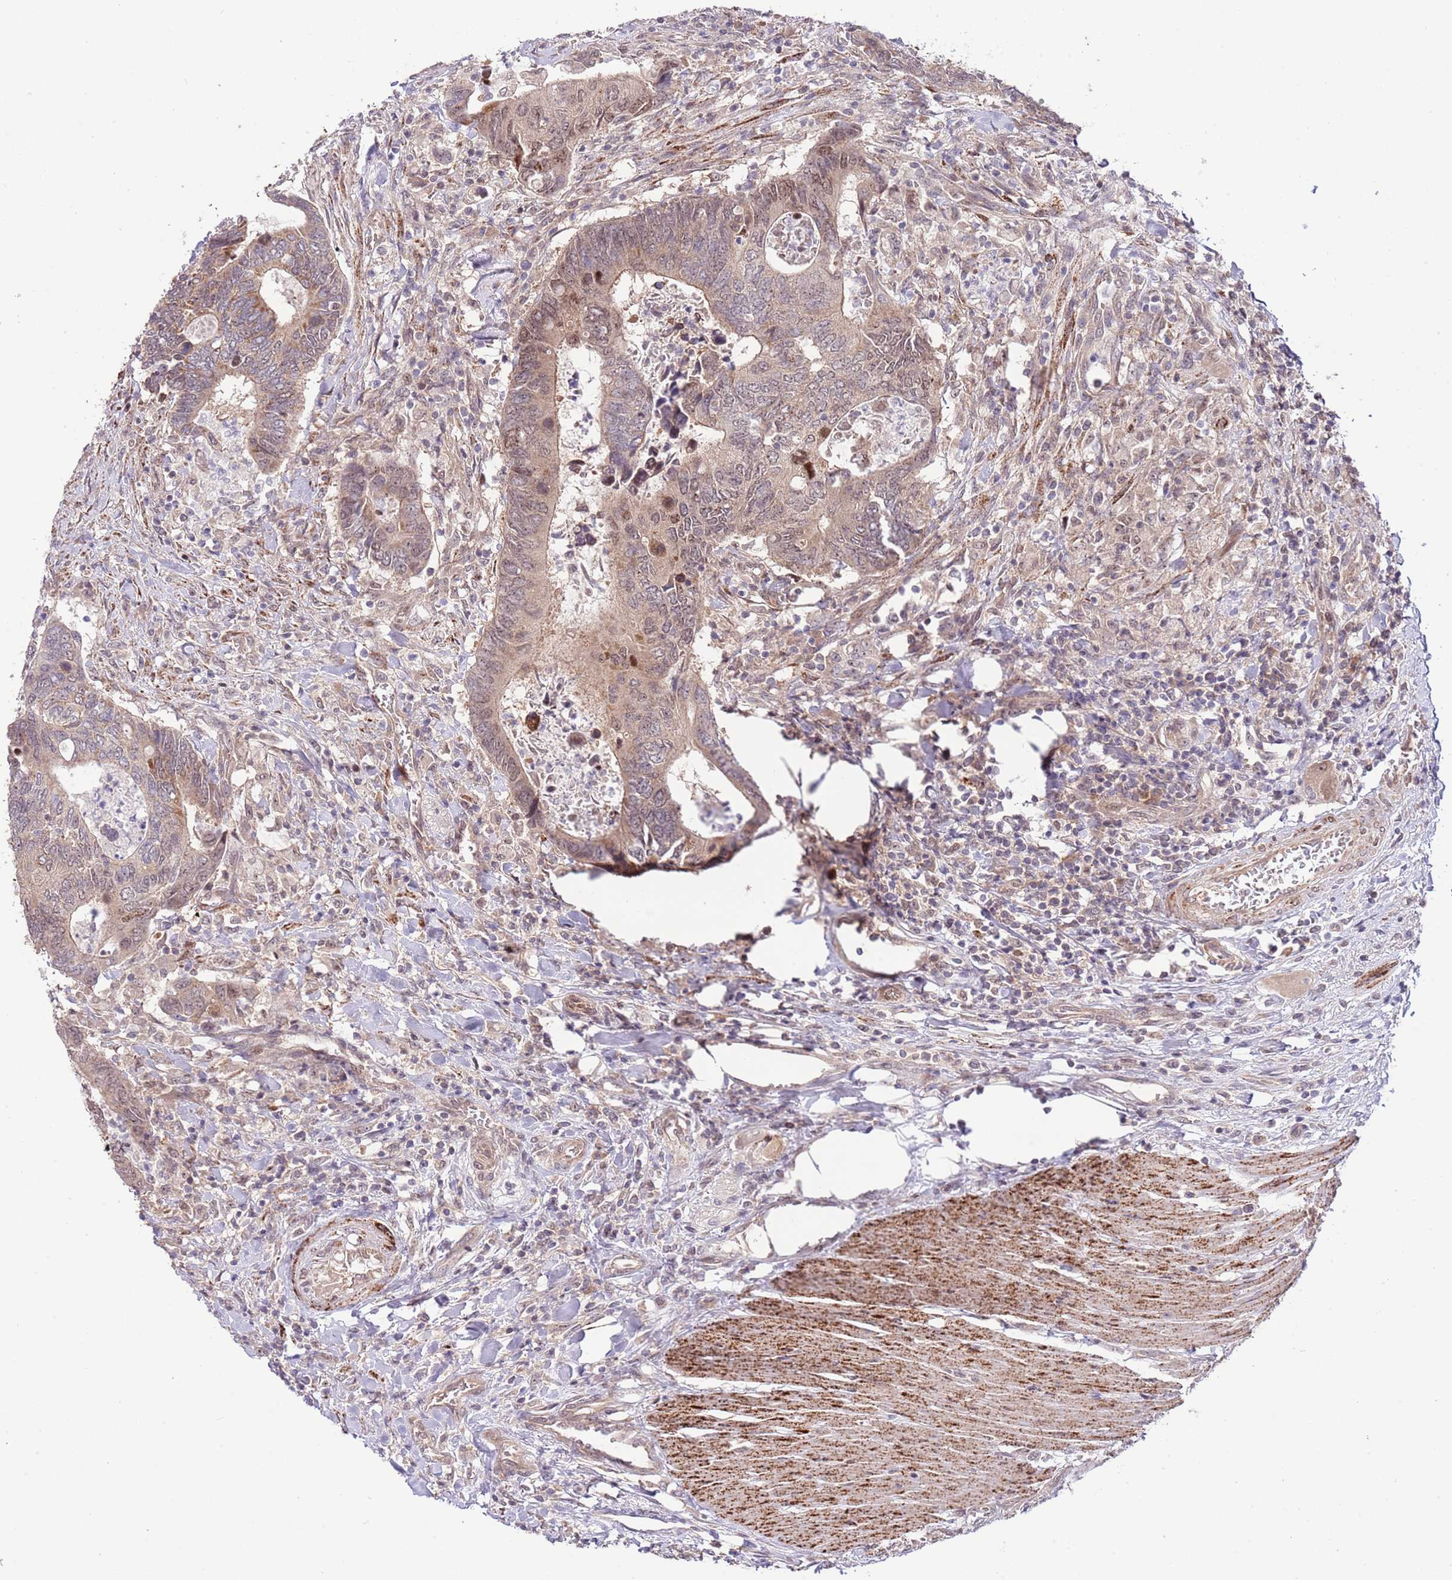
{"staining": {"intensity": "weak", "quantity": ">75%", "location": "cytoplasmic/membranous,nuclear"}, "tissue": "colorectal cancer", "cell_type": "Tumor cells", "image_type": "cancer", "snomed": [{"axis": "morphology", "description": "Adenocarcinoma, NOS"}, {"axis": "topography", "description": "Colon"}], "caption": "Human adenocarcinoma (colorectal) stained with a brown dye shows weak cytoplasmic/membranous and nuclear positive staining in approximately >75% of tumor cells.", "gene": "CHD1", "patient": {"sex": "male", "age": 87}}